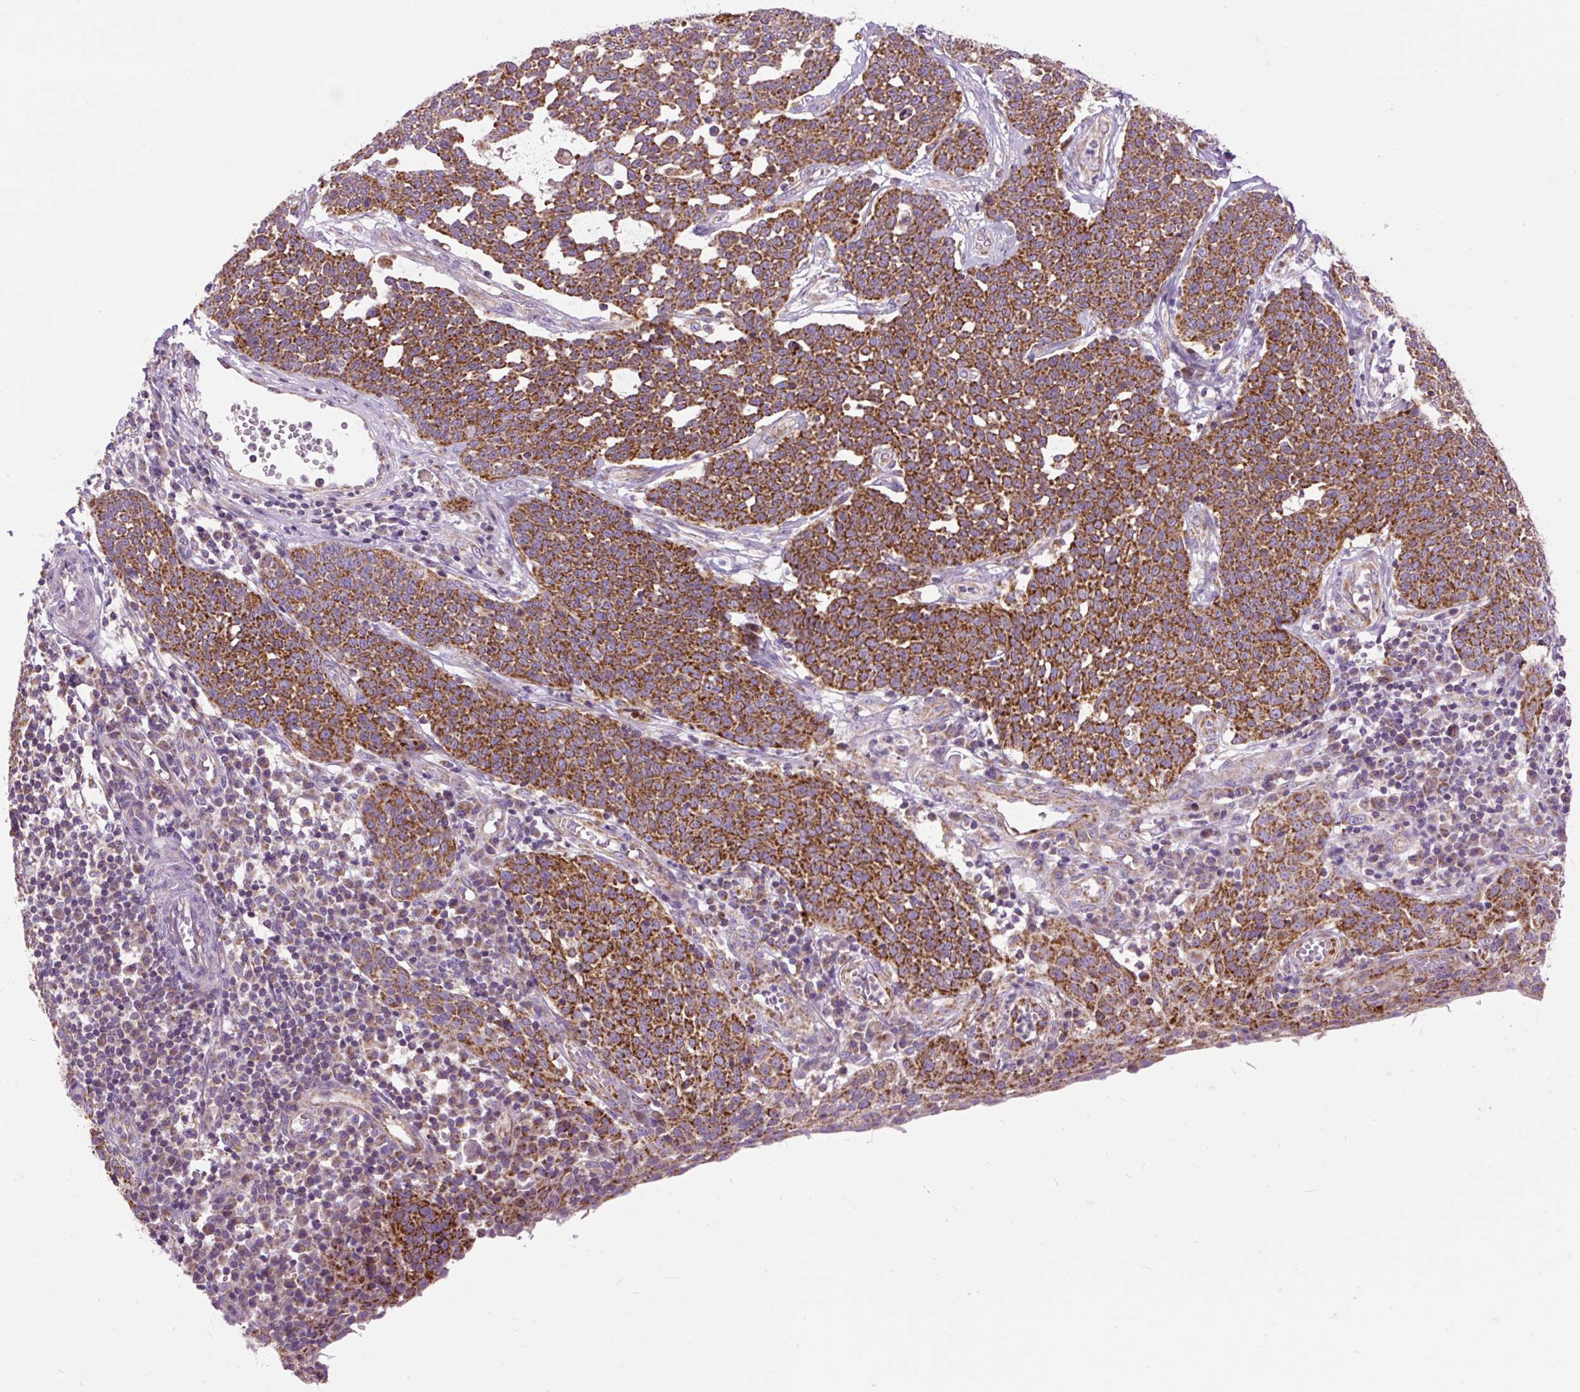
{"staining": {"intensity": "strong", "quantity": ">75%", "location": "cytoplasmic/membranous"}, "tissue": "cervical cancer", "cell_type": "Tumor cells", "image_type": "cancer", "snomed": [{"axis": "morphology", "description": "Squamous cell carcinoma, NOS"}, {"axis": "topography", "description": "Cervix"}], "caption": "Human cervical cancer (squamous cell carcinoma) stained for a protein (brown) reveals strong cytoplasmic/membranous positive staining in about >75% of tumor cells.", "gene": "TOMM40", "patient": {"sex": "female", "age": 34}}